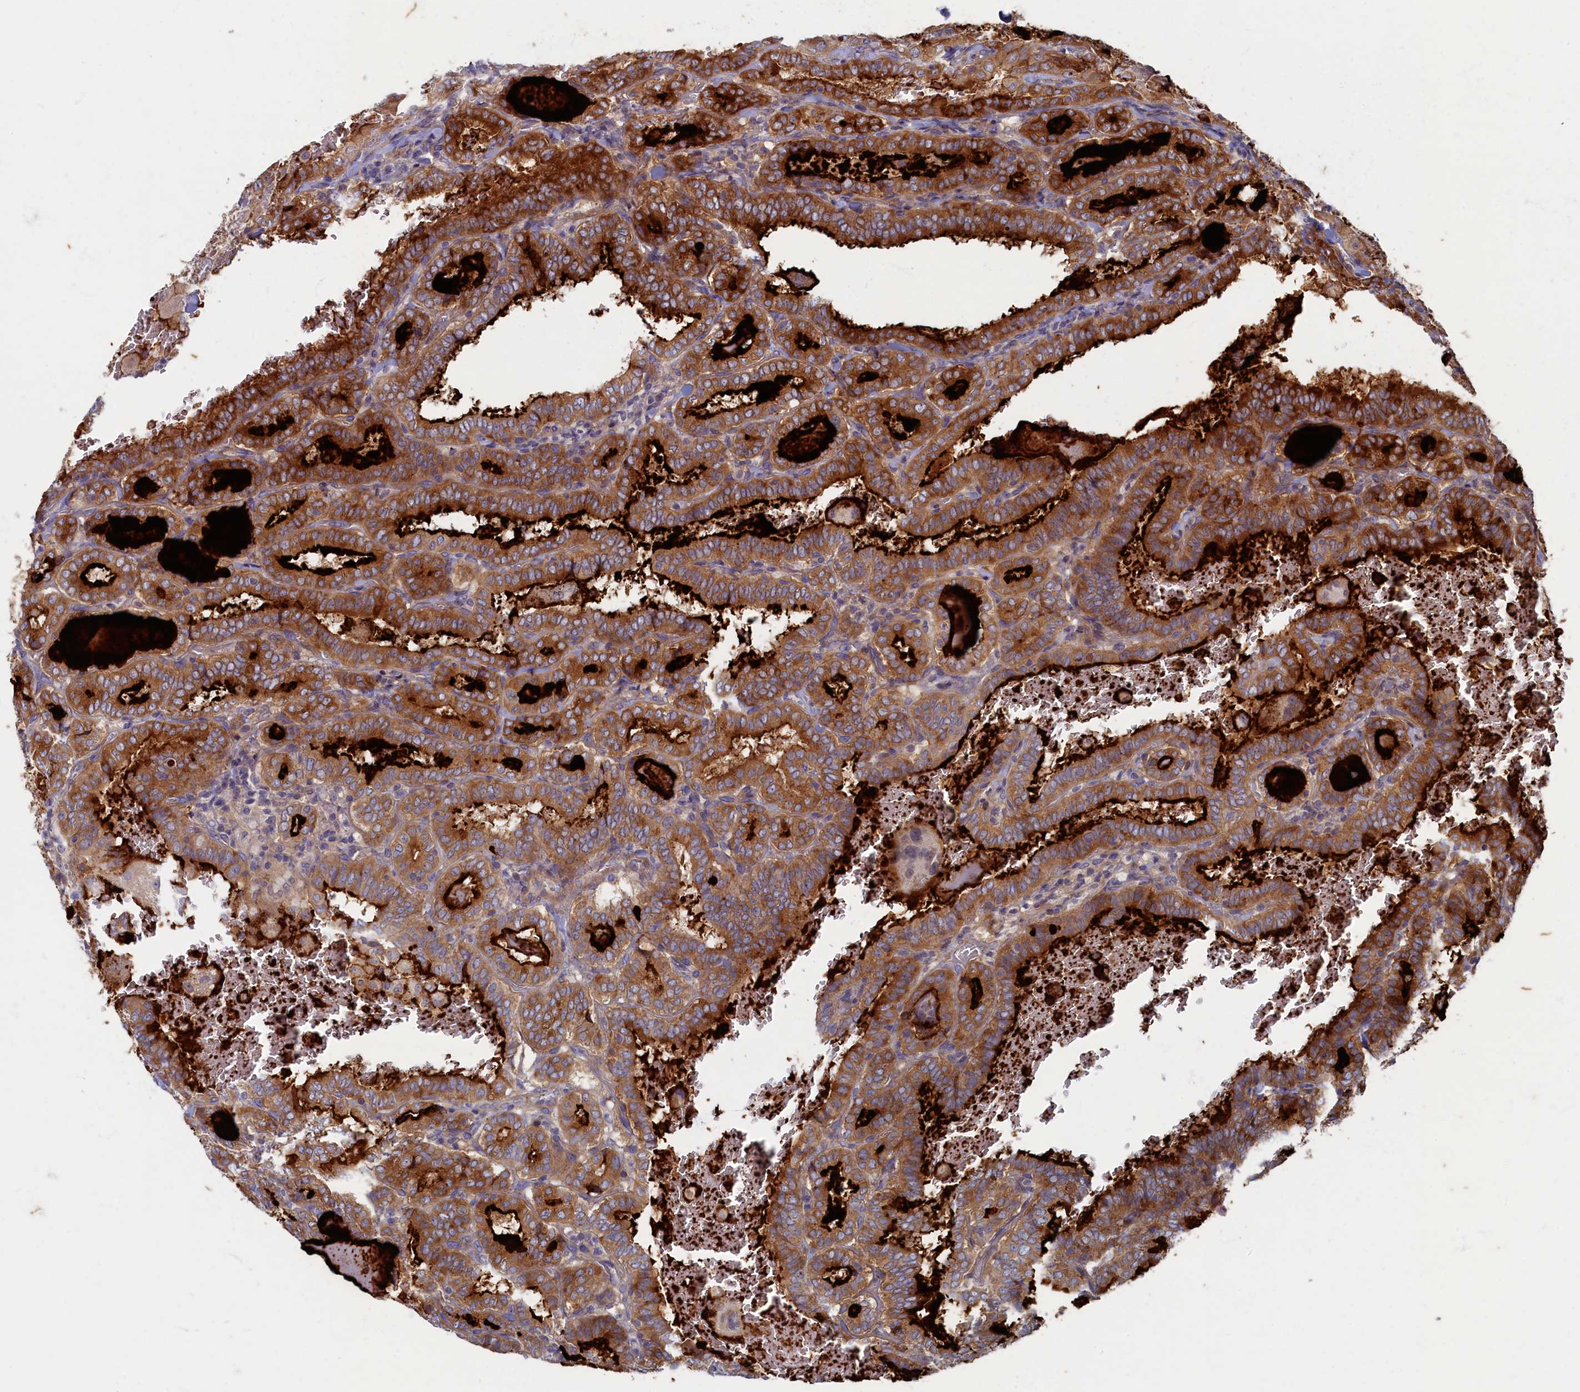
{"staining": {"intensity": "moderate", "quantity": ">75%", "location": "cytoplasmic/membranous"}, "tissue": "thyroid cancer", "cell_type": "Tumor cells", "image_type": "cancer", "snomed": [{"axis": "morphology", "description": "Papillary adenocarcinoma, NOS"}, {"axis": "topography", "description": "Thyroid gland"}], "caption": "IHC image of neoplastic tissue: human thyroid papillary adenocarcinoma stained using IHC shows medium levels of moderate protein expression localized specifically in the cytoplasmic/membranous of tumor cells, appearing as a cytoplasmic/membranous brown color.", "gene": "WDR59", "patient": {"sex": "female", "age": 72}}